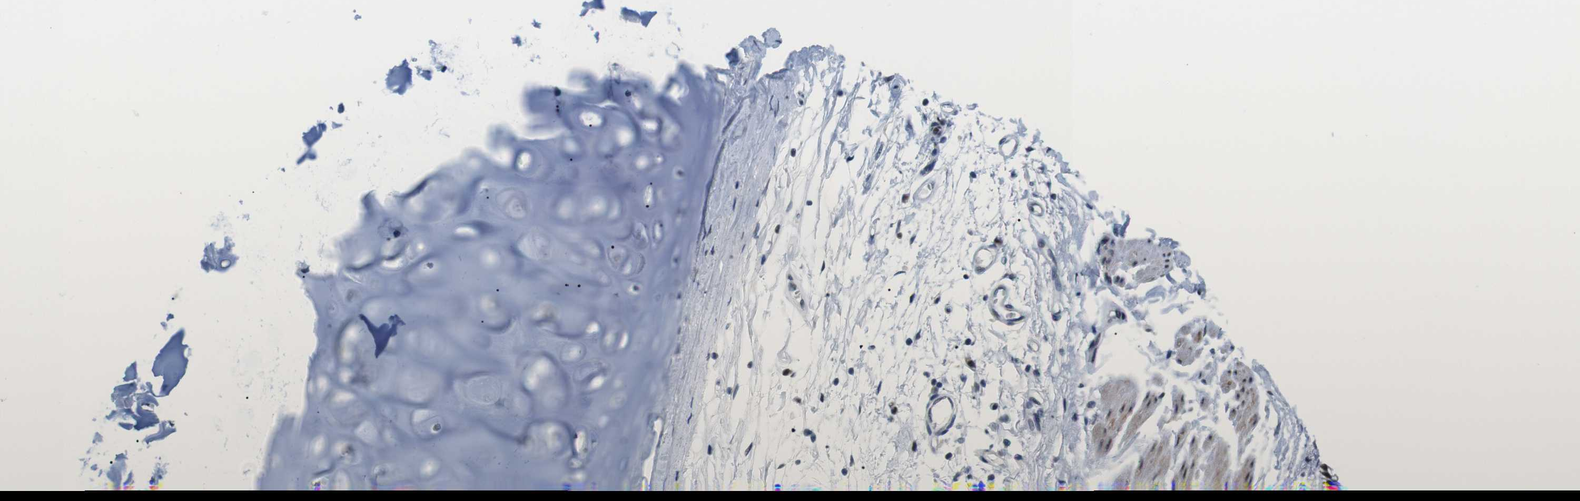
{"staining": {"intensity": "moderate", "quantity": ">75%", "location": "nuclear"}, "tissue": "adipose tissue", "cell_type": "Adipocytes", "image_type": "normal", "snomed": [{"axis": "morphology", "description": "Normal tissue, NOS"}, {"axis": "topography", "description": "Cartilage tissue"}, {"axis": "topography", "description": "Bronchus"}], "caption": "A brown stain shows moderate nuclear expression of a protein in adipocytes of benign adipose tissue.", "gene": "PSME3", "patient": {"sex": "female", "age": 73}}